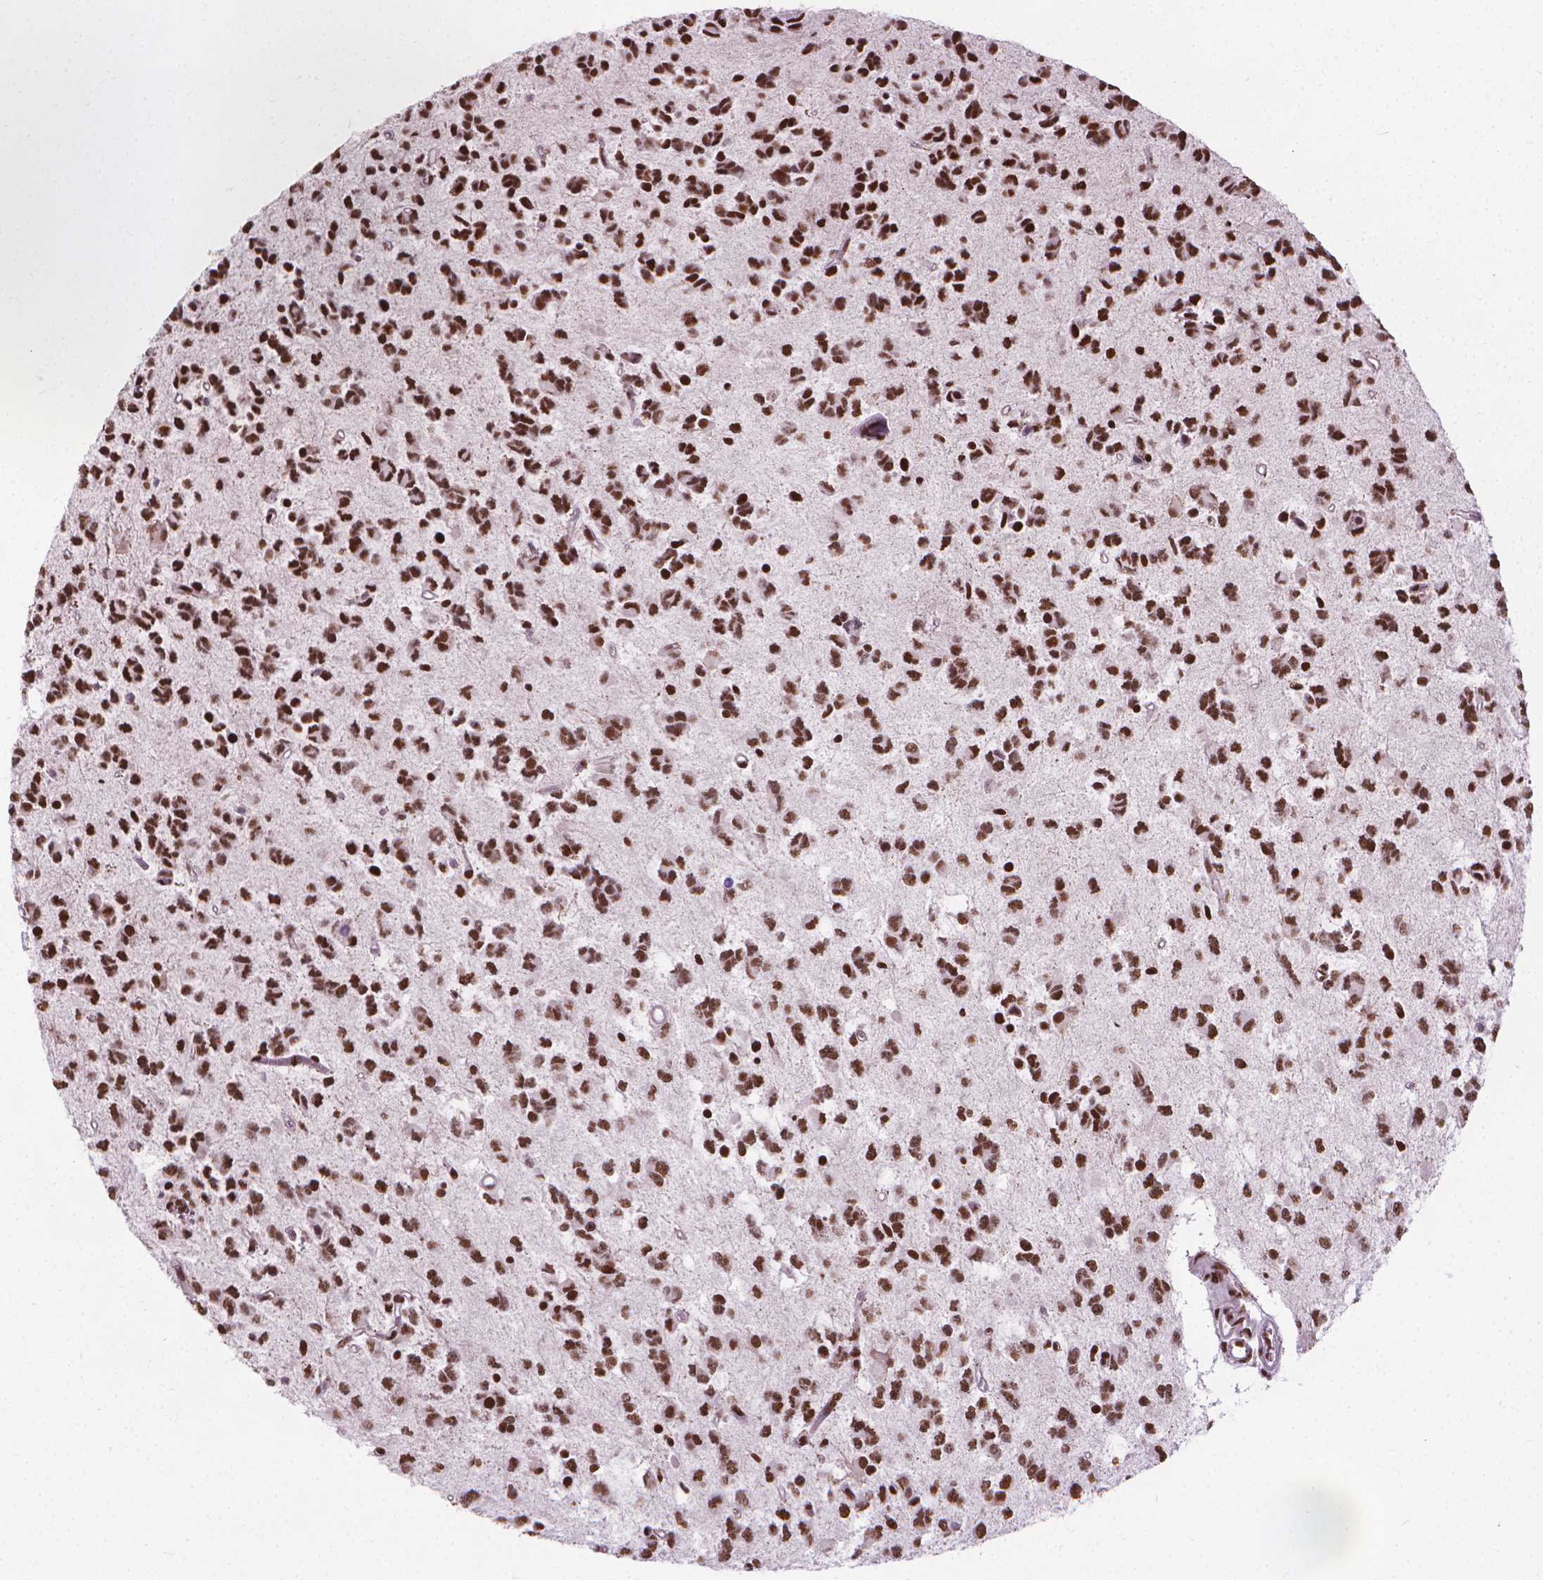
{"staining": {"intensity": "strong", "quantity": ">75%", "location": "nuclear"}, "tissue": "glioma", "cell_type": "Tumor cells", "image_type": "cancer", "snomed": [{"axis": "morphology", "description": "Glioma, malignant, Low grade"}, {"axis": "topography", "description": "Brain"}], "caption": "Immunohistochemical staining of human glioma demonstrates strong nuclear protein staining in approximately >75% of tumor cells.", "gene": "AKAP8", "patient": {"sex": "female", "age": 45}}